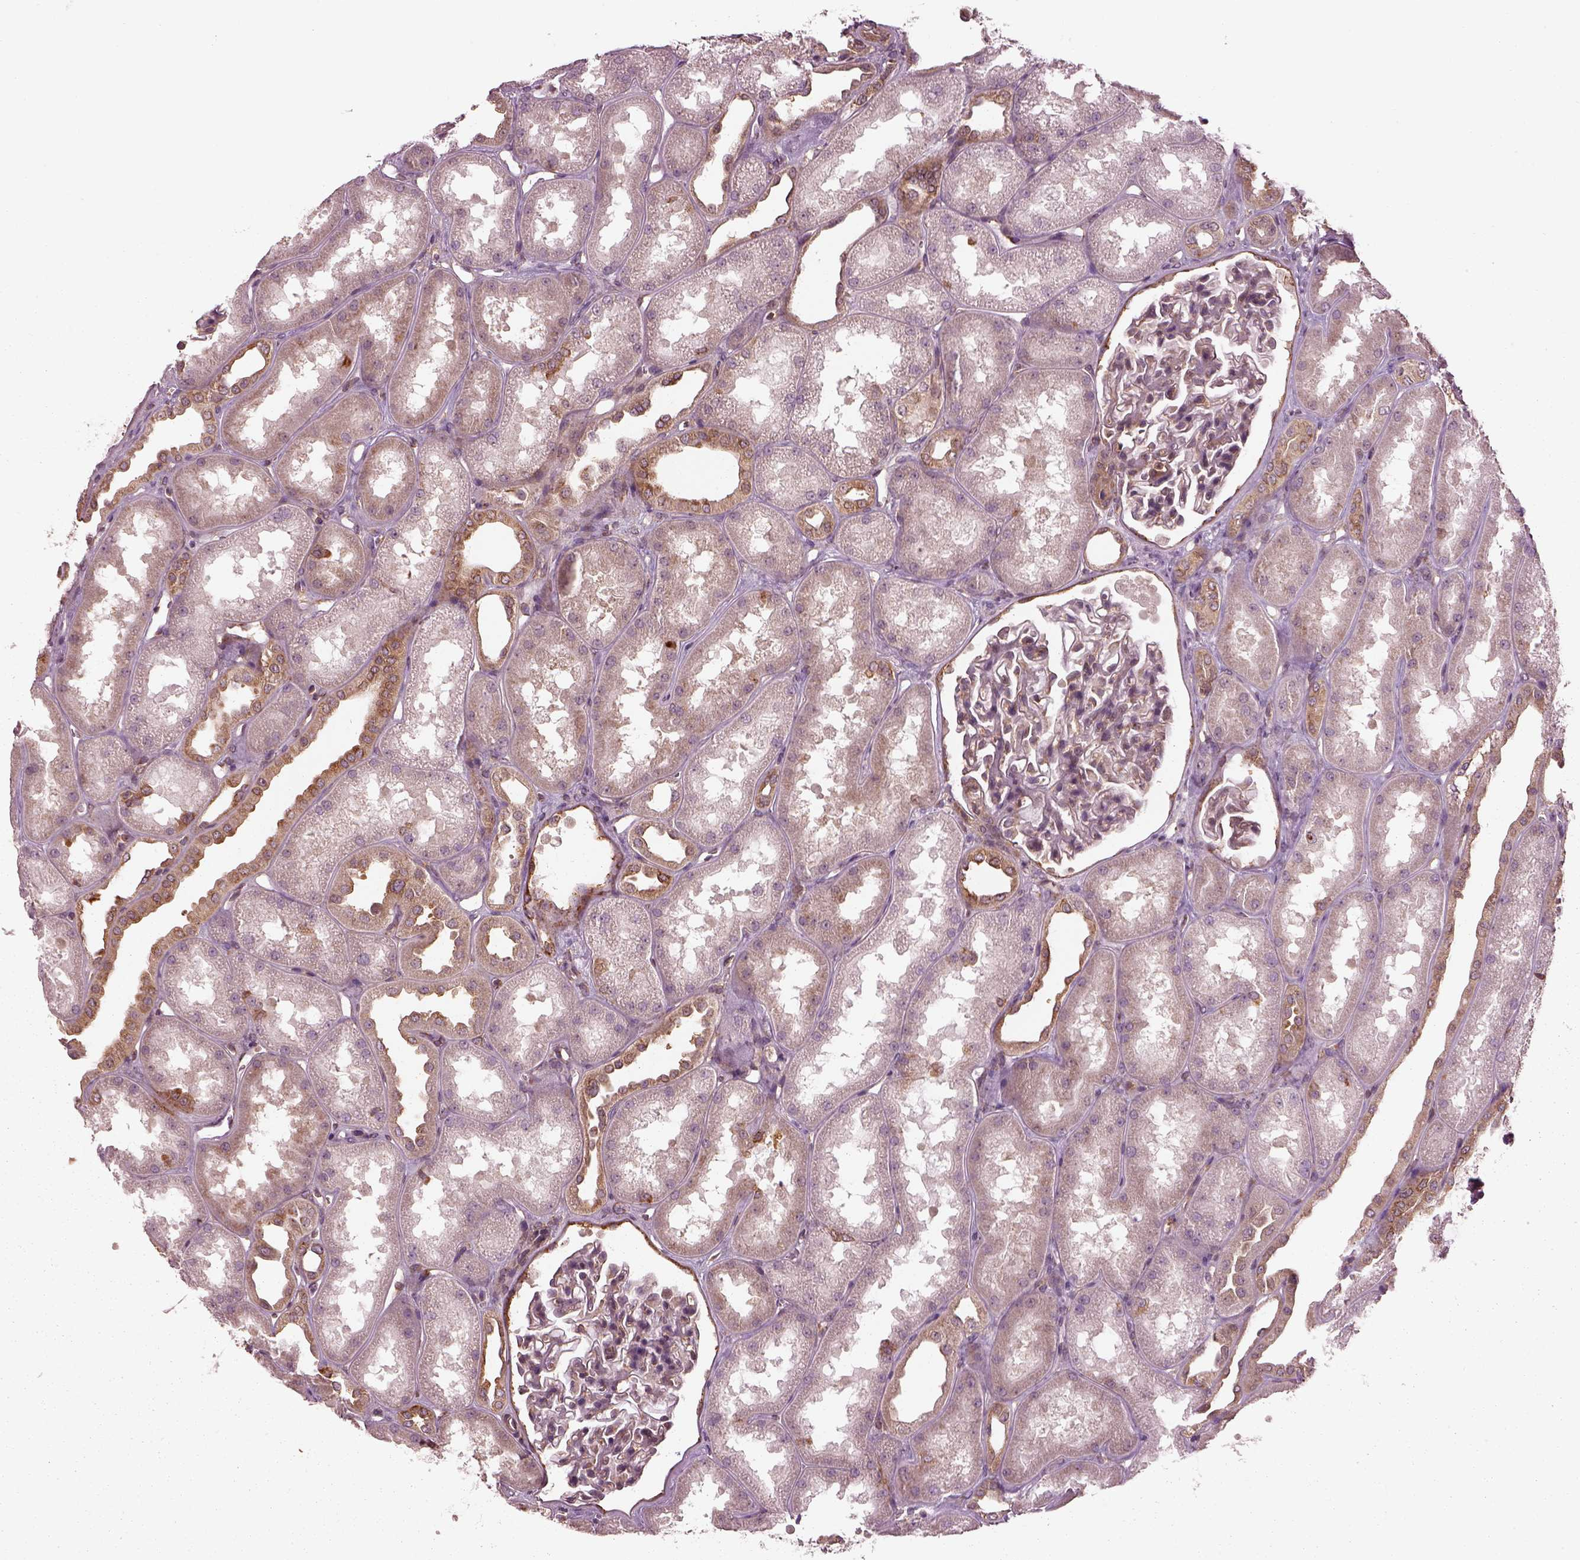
{"staining": {"intensity": "moderate", "quantity": "25%-75%", "location": "cytoplasmic/membranous"}, "tissue": "kidney", "cell_type": "Cells in glomeruli", "image_type": "normal", "snomed": [{"axis": "morphology", "description": "Normal tissue, NOS"}, {"axis": "topography", "description": "Kidney"}], "caption": "Kidney stained with a brown dye shows moderate cytoplasmic/membranous positive expression in about 25%-75% of cells in glomeruli.", "gene": "LSM14A", "patient": {"sex": "male", "age": 61}}